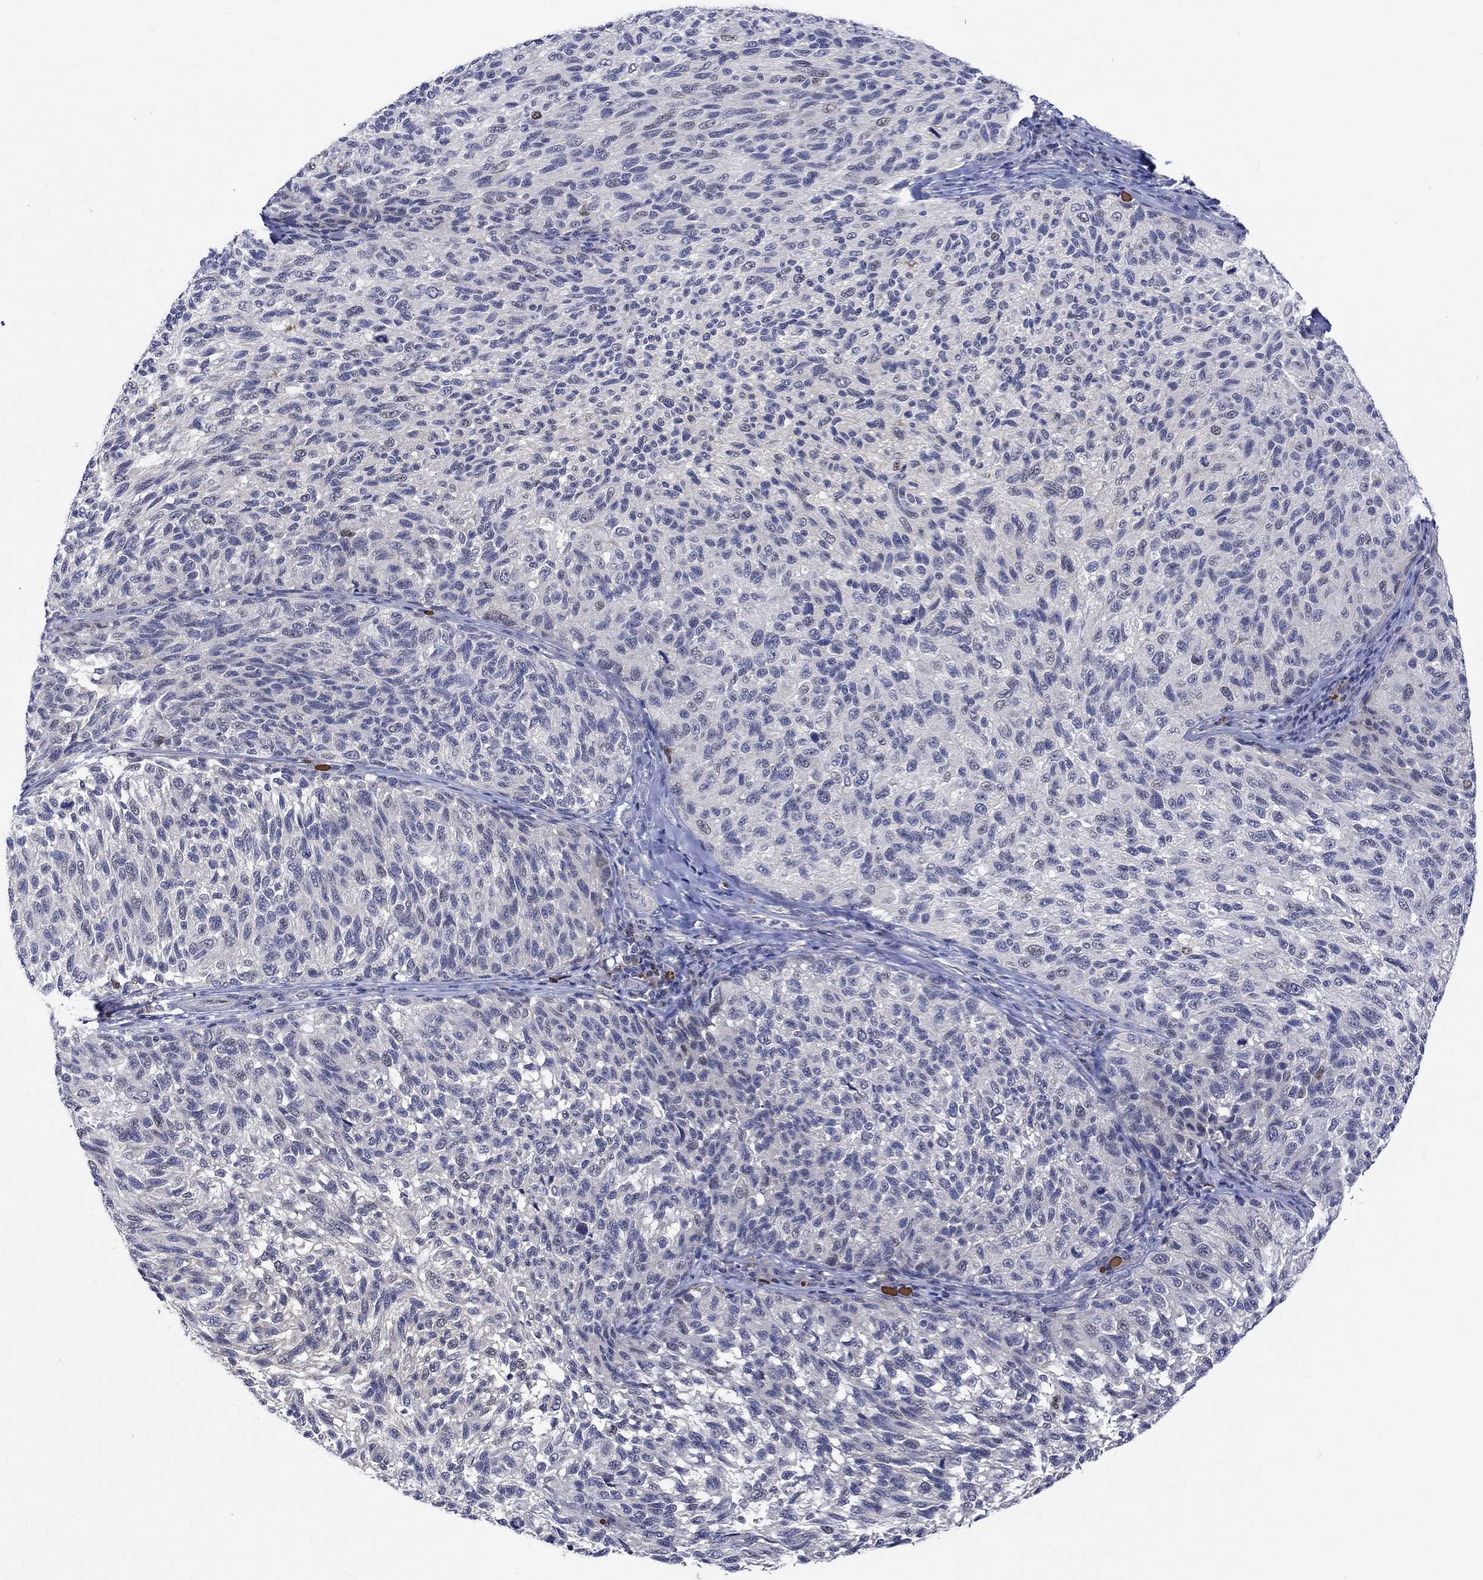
{"staining": {"intensity": "weak", "quantity": "<25%", "location": "nuclear"}, "tissue": "melanoma", "cell_type": "Tumor cells", "image_type": "cancer", "snomed": [{"axis": "morphology", "description": "Malignant melanoma, NOS"}, {"axis": "topography", "description": "Skin"}], "caption": "A histopathology image of human melanoma is negative for staining in tumor cells.", "gene": "E2F8", "patient": {"sex": "female", "age": 73}}